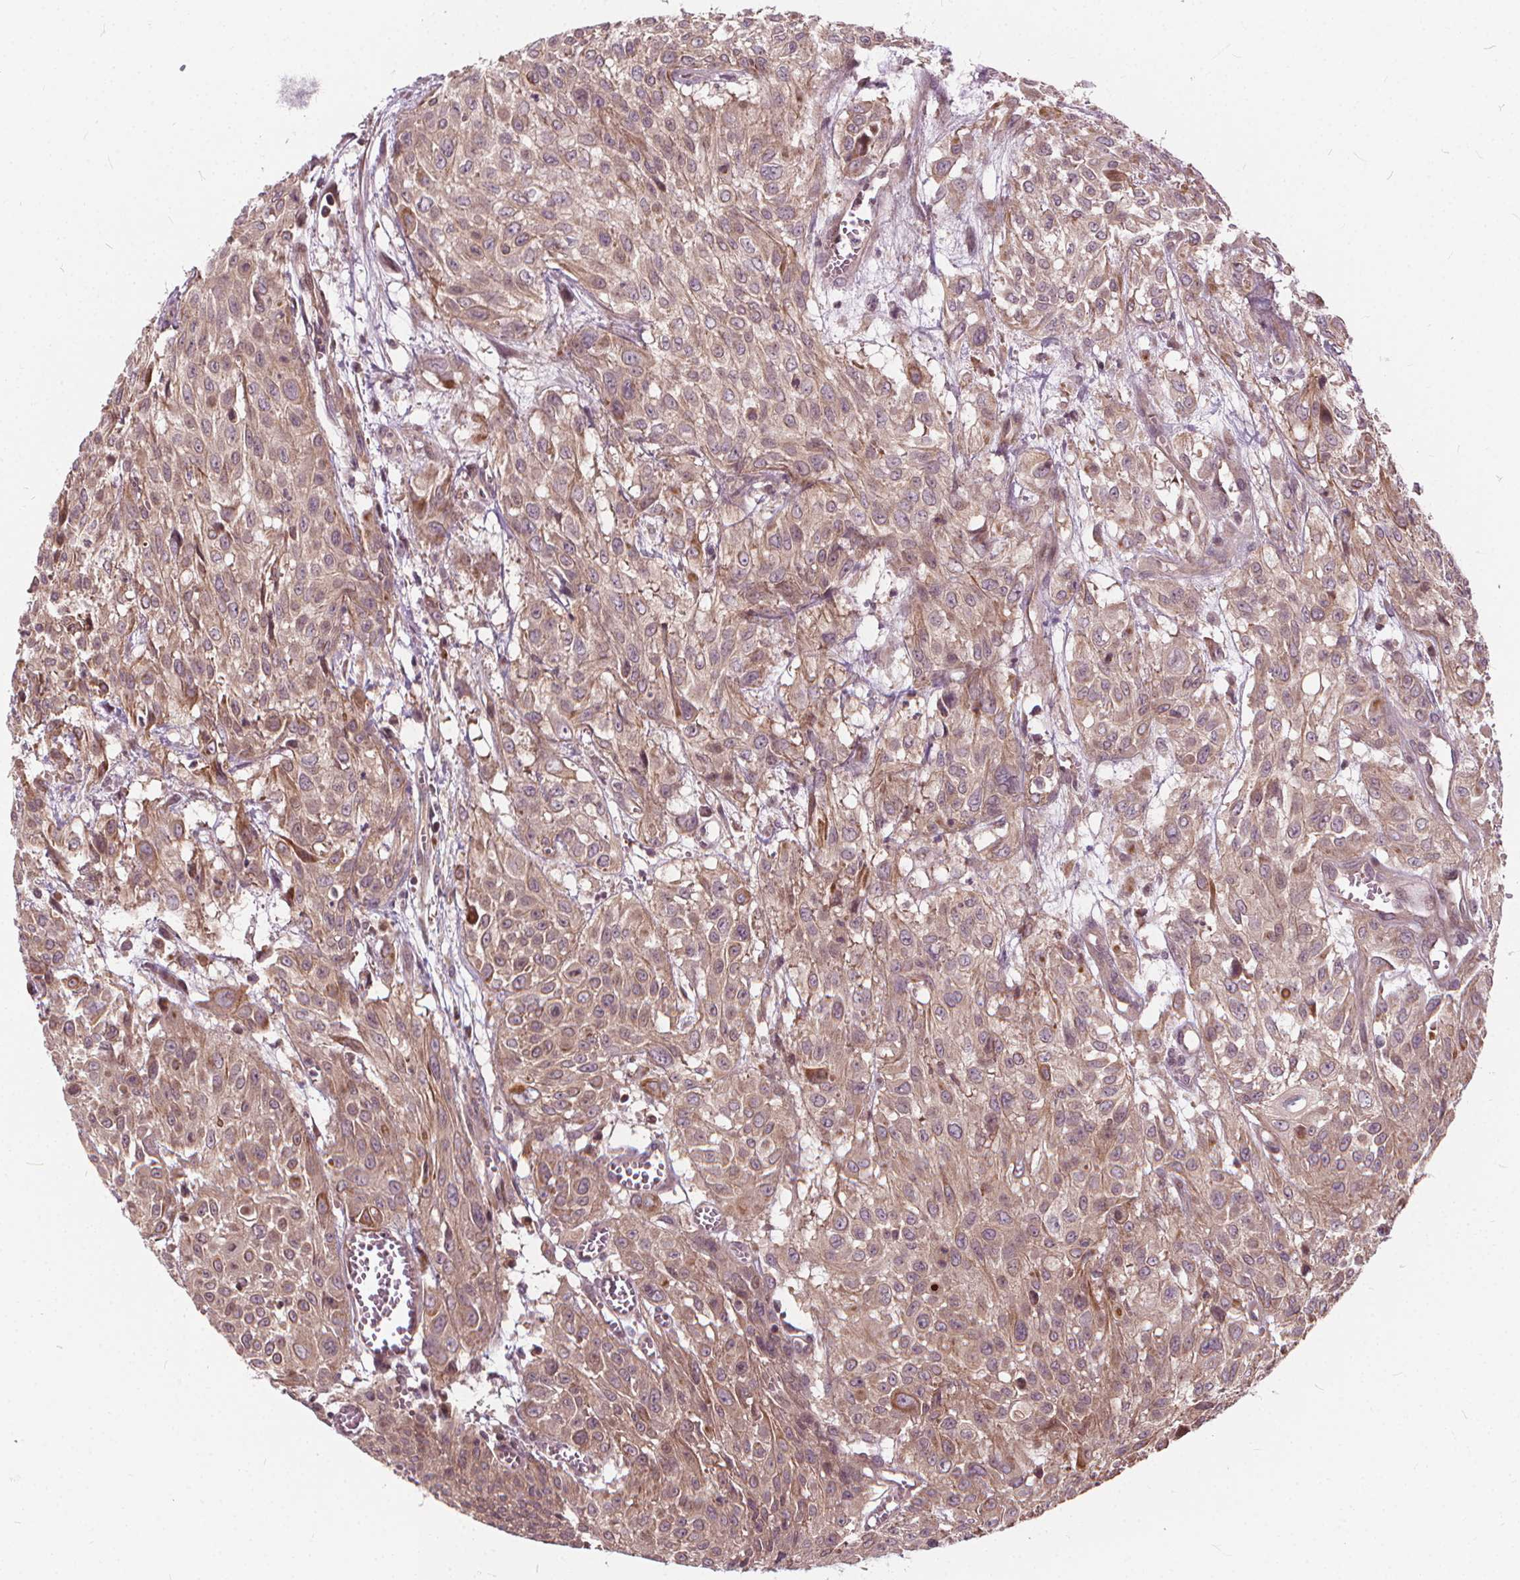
{"staining": {"intensity": "weak", "quantity": ">75%", "location": "cytoplasmic/membranous"}, "tissue": "urothelial cancer", "cell_type": "Tumor cells", "image_type": "cancer", "snomed": [{"axis": "morphology", "description": "Urothelial carcinoma, High grade"}, {"axis": "topography", "description": "Urinary bladder"}], "caption": "Urothelial cancer tissue displays weak cytoplasmic/membranous staining in about >75% of tumor cells", "gene": "INPP5E", "patient": {"sex": "male", "age": 57}}